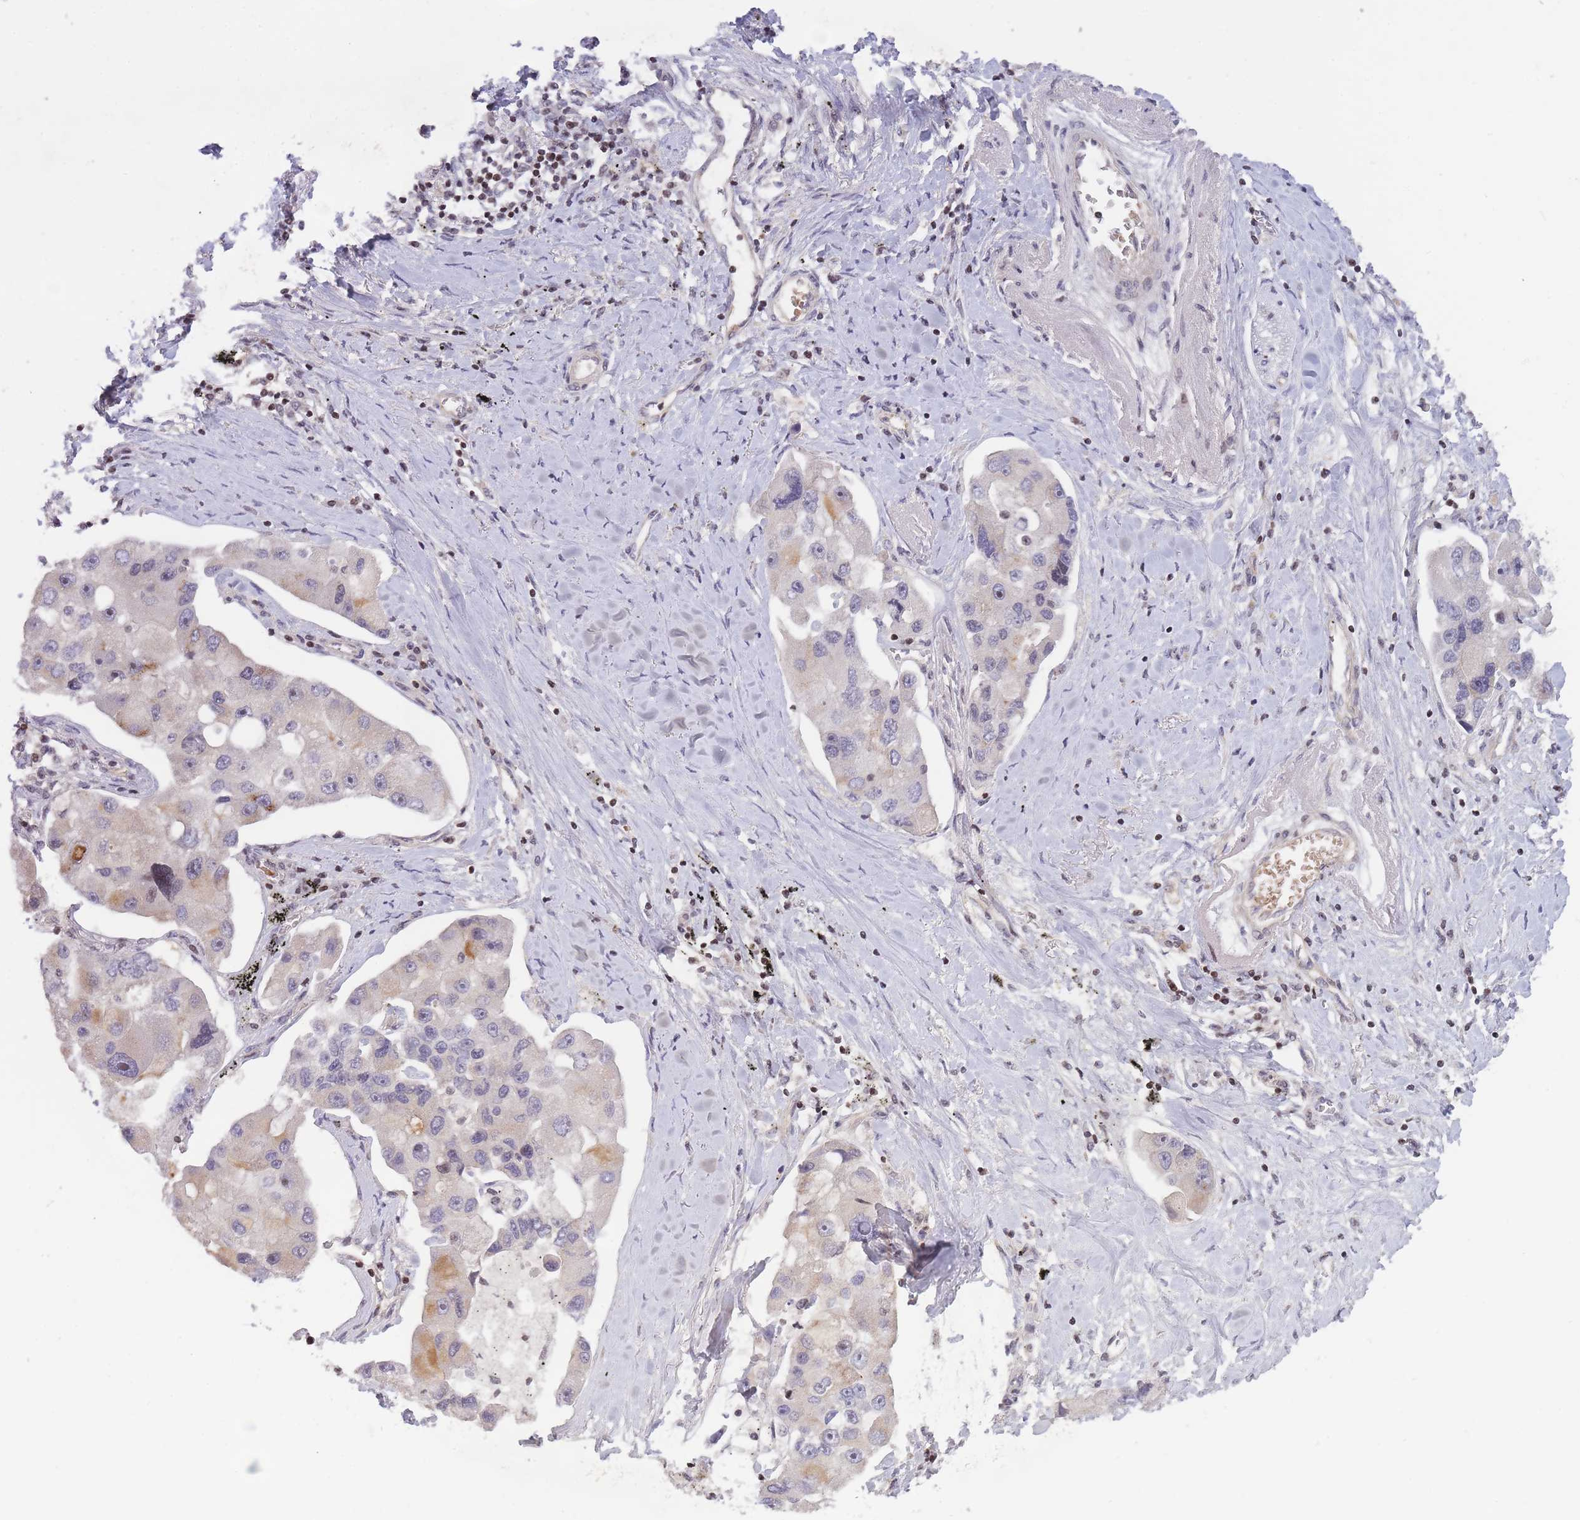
{"staining": {"intensity": "weak", "quantity": "<25%", "location": "cytoplasmic/membranous"}, "tissue": "lung cancer", "cell_type": "Tumor cells", "image_type": "cancer", "snomed": [{"axis": "morphology", "description": "Adenocarcinoma, NOS"}, {"axis": "topography", "description": "Lung"}], "caption": "This is a image of immunohistochemistry (IHC) staining of lung cancer (adenocarcinoma), which shows no staining in tumor cells.", "gene": "SLC35F5", "patient": {"sex": "female", "age": 54}}